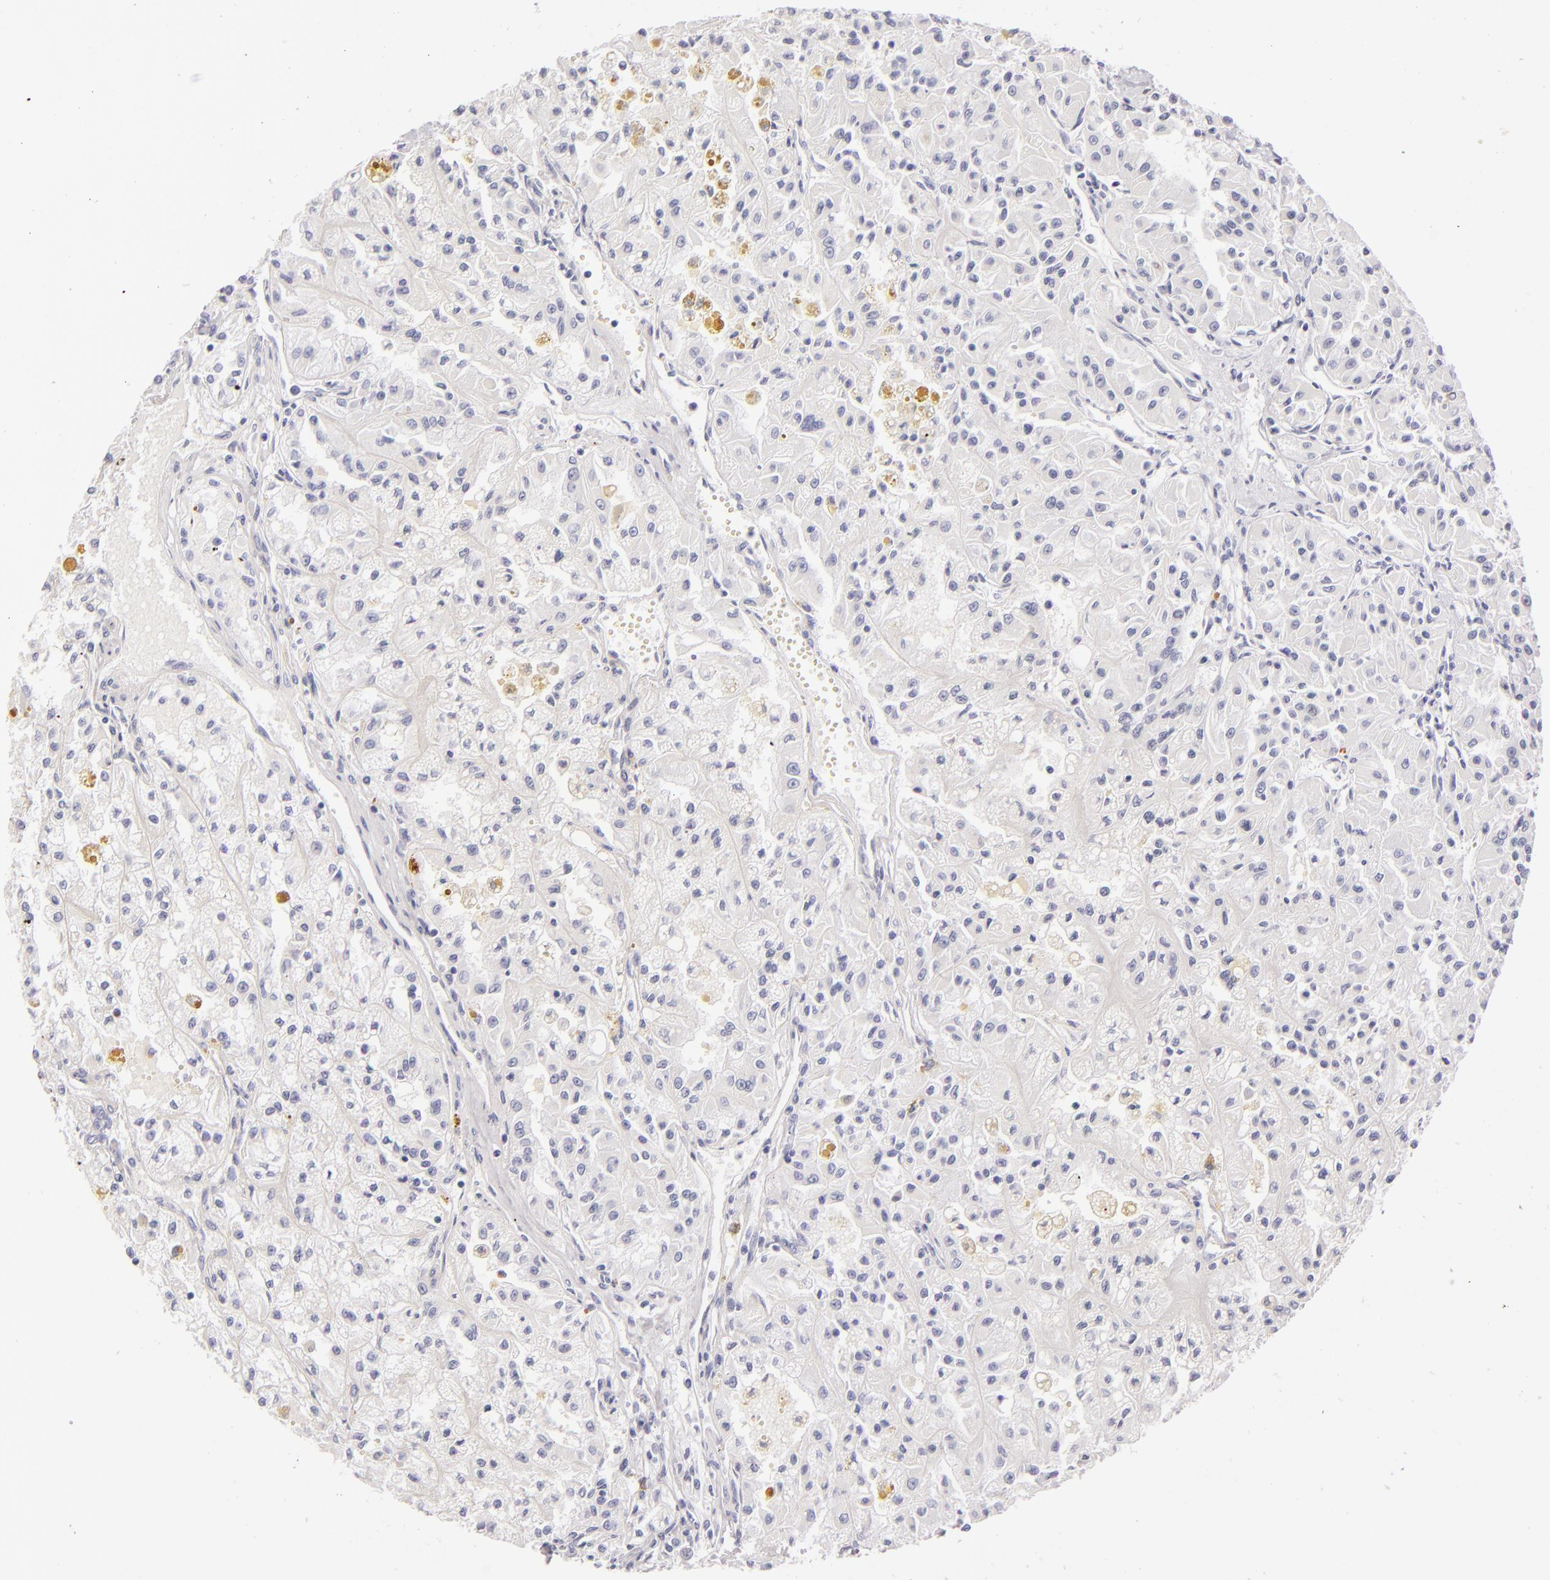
{"staining": {"intensity": "negative", "quantity": "none", "location": "none"}, "tissue": "renal cancer", "cell_type": "Tumor cells", "image_type": "cancer", "snomed": [{"axis": "morphology", "description": "Adenocarcinoma, NOS"}, {"axis": "topography", "description": "Kidney"}], "caption": "High magnification brightfield microscopy of renal cancer (adenocarcinoma) stained with DAB (brown) and counterstained with hematoxylin (blue): tumor cells show no significant expression.", "gene": "CD207", "patient": {"sex": "male", "age": 78}}